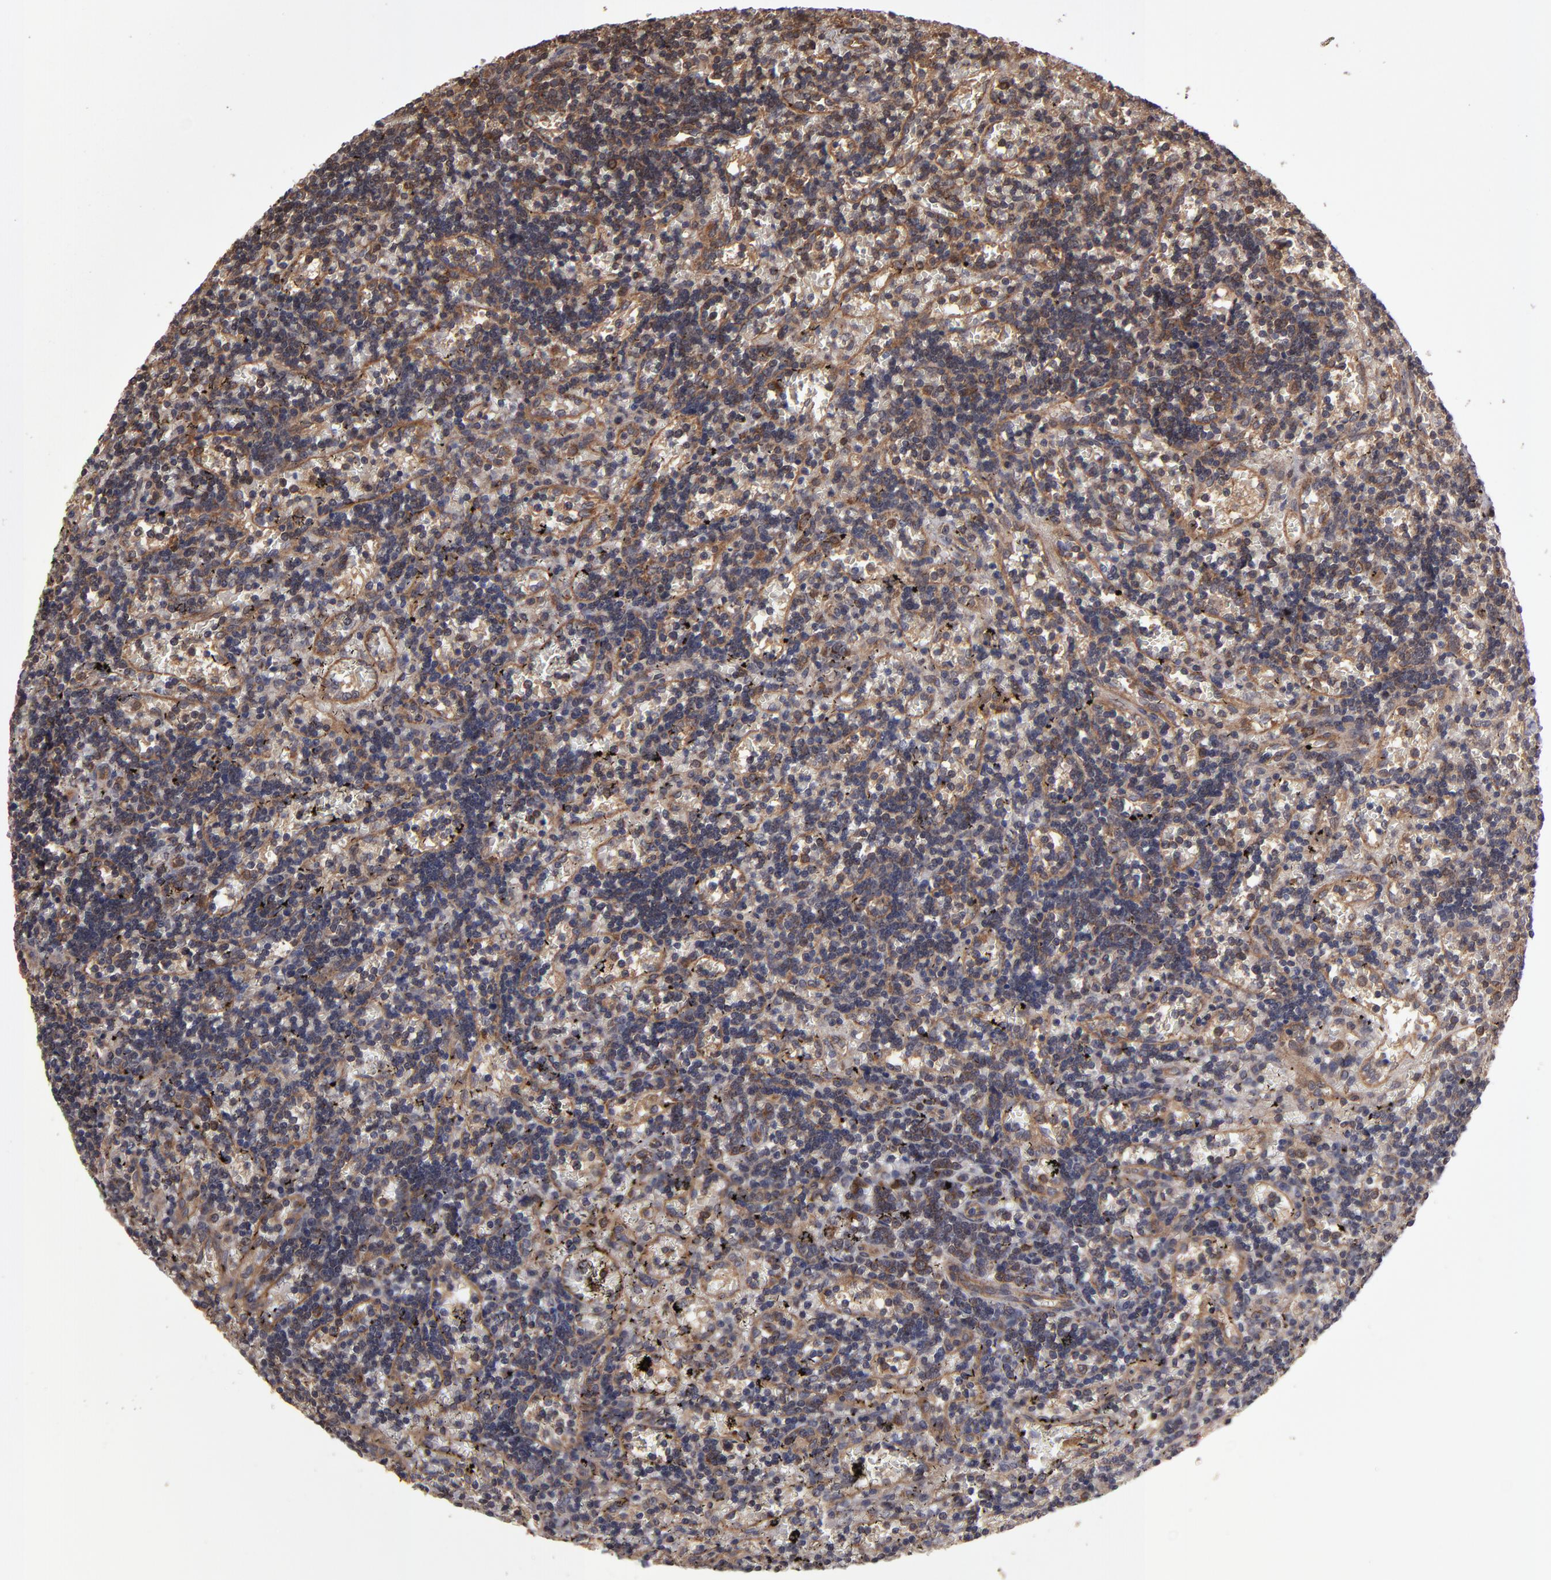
{"staining": {"intensity": "moderate", "quantity": "<25%", "location": "cytoplasmic/membranous"}, "tissue": "lymphoma", "cell_type": "Tumor cells", "image_type": "cancer", "snomed": [{"axis": "morphology", "description": "Malignant lymphoma, non-Hodgkin's type, Low grade"}, {"axis": "topography", "description": "Spleen"}], "caption": "Immunohistochemistry image of neoplastic tissue: human low-grade malignant lymphoma, non-Hodgkin's type stained using immunohistochemistry (IHC) shows low levels of moderate protein expression localized specifically in the cytoplasmic/membranous of tumor cells, appearing as a cytoplasmic/membranous brown color.", "gene": "RPS6KA6", "patient": {"sex": "male", "age": 60}}